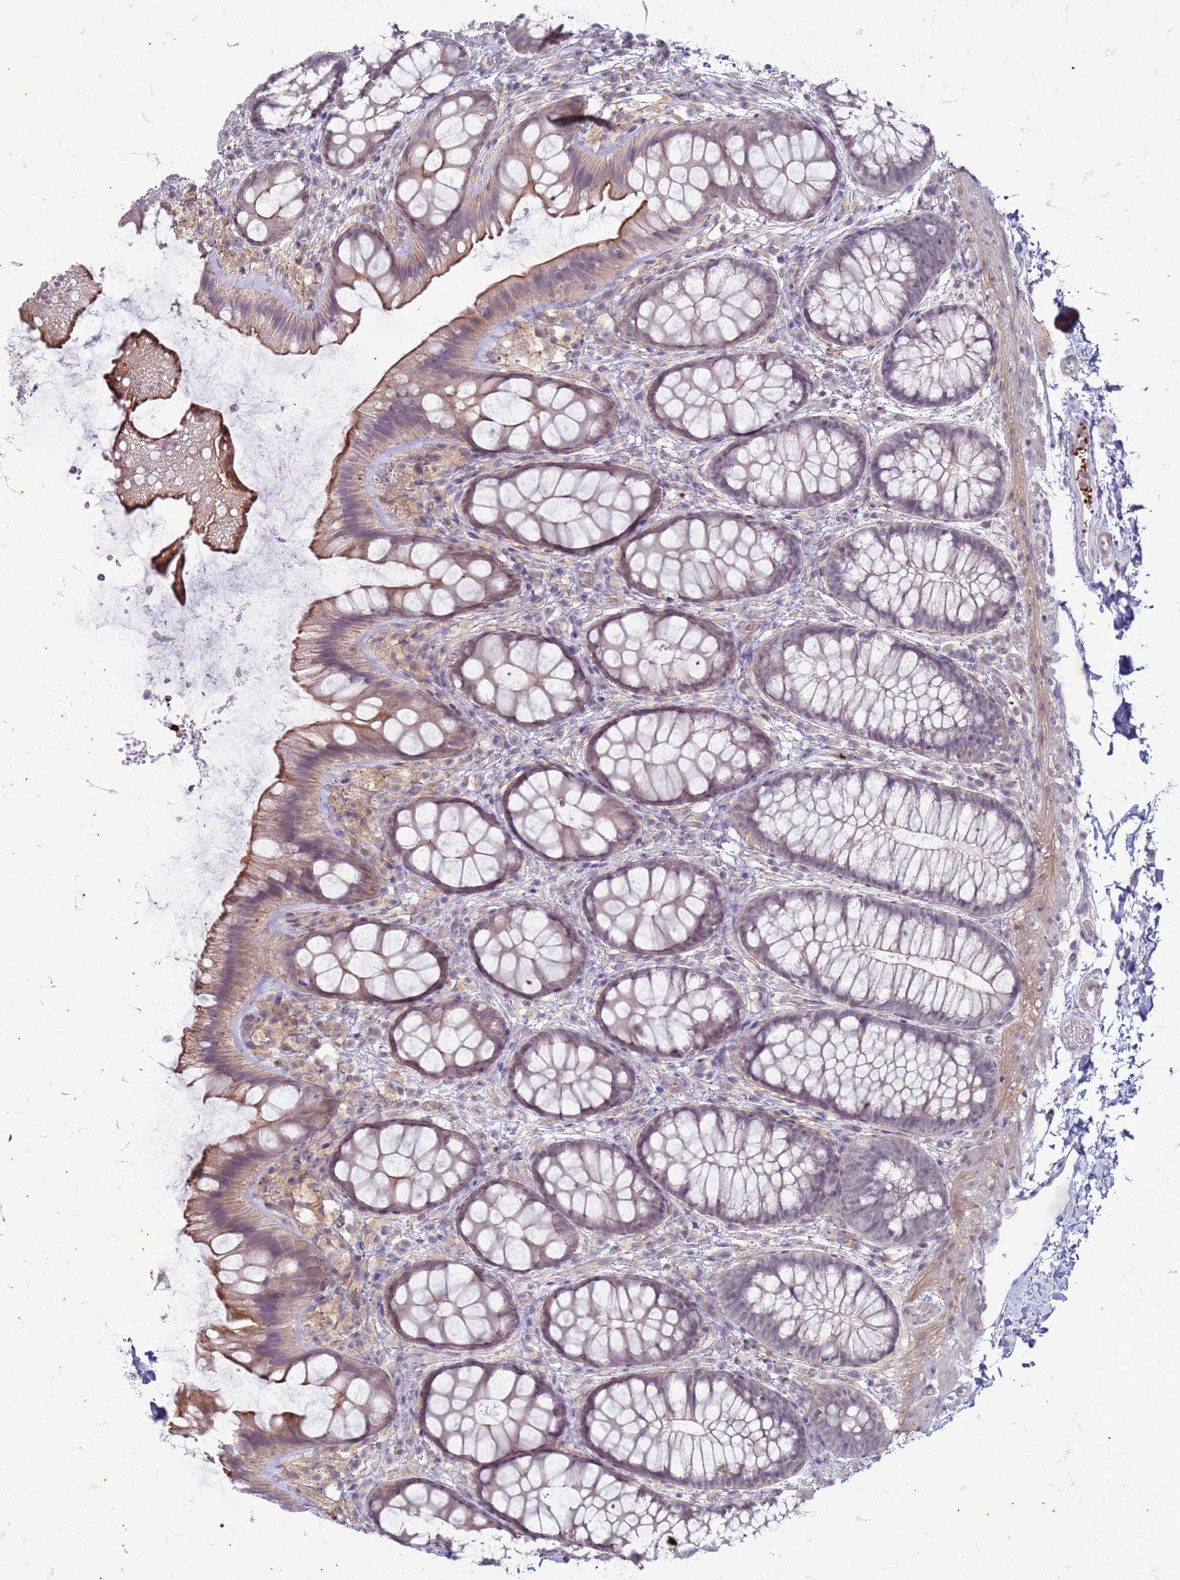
{"staining": {"intensity": "weak", "quantity": "<25%", "location": "cytoplasmic/membranous"}, "tissue": "colon", "cell_type": "Endothelial cells", "image_type": "normal", "snomed": [{"axis": "morphology", "description": "Normal tissue, NOS"}, {"axis": "topography", "description": "Colon"}], "caption": "DAB (3,3'-diaminobenzidine) immunohistochemical staining of unremarkable human colon exhibits no significant positivity in endothelial cells.", "gene": "SLC15A3", "patient": {"sex": "male", "age": 46}}